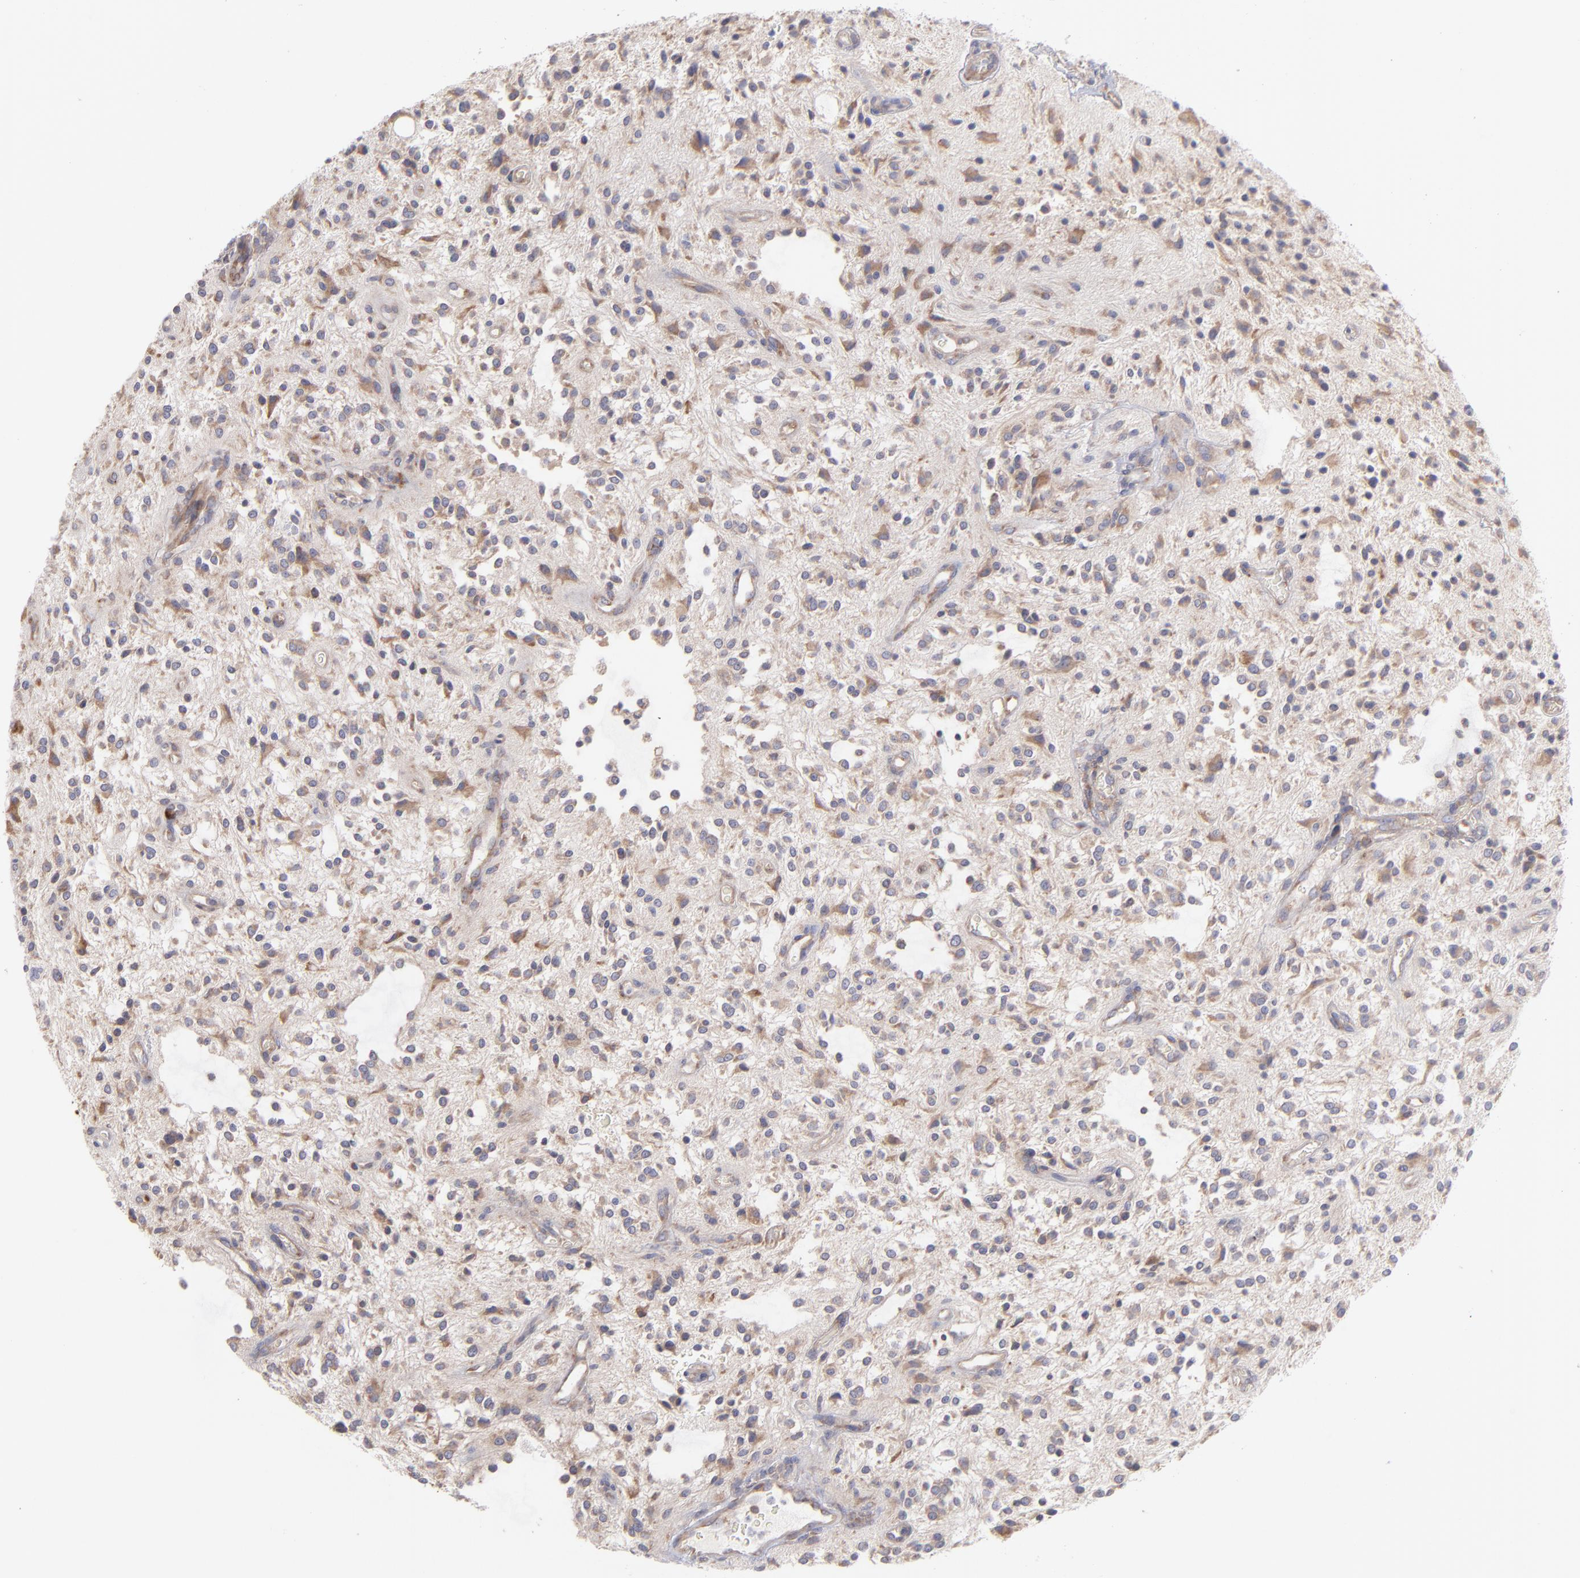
{"staining": {"intensity": "moderate", "quantity": ">75%", "location": "cytoplasmic/membranous"}, "tissue": "glioma", "cell_type": "Tumor cells", "image_type": "cancer", "snomed": [{"axis": "morphology", "description": "Glioma, malignant, NOS"}, {"axis": "topography", "description": "Cerebellum"}], "caption": "A micrograph showing moderate cytoplasmic/membranous staining in approximately >75% of tumor cells in malignant glioma, as visualized by brown immunohistochemical staining.", "gene": "RPLP0", "patient": {"sex": "female", "age": 10}}